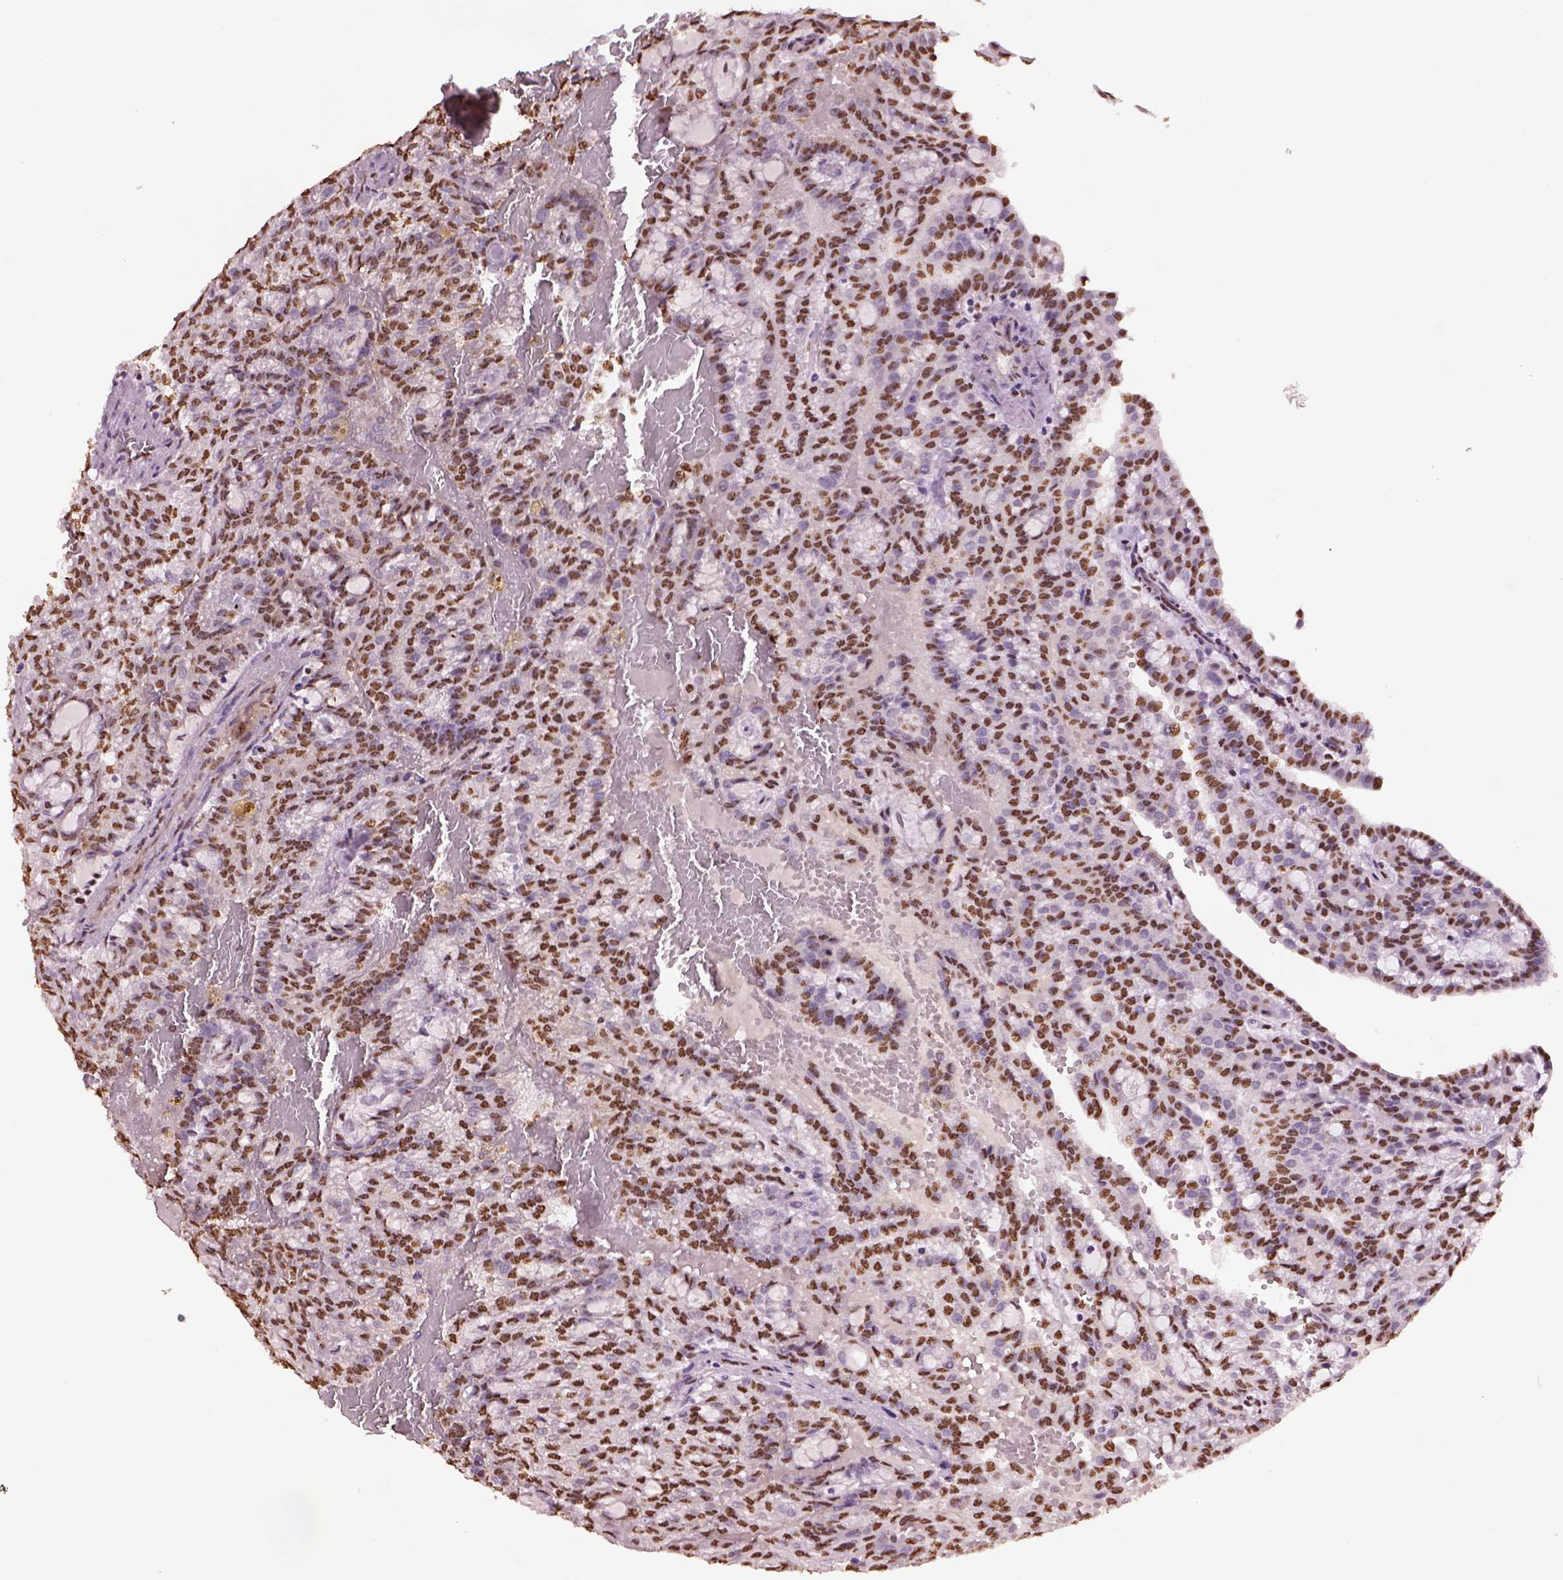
{"staining": {"intensity": "strong", "quantity": "25%-75%", "location": "nuclear"}, "tissue": "renal cancer", "cell_type": "Tumor cells", "image_type": "cancer", "snomed": [{"axis": "morphology", "description": "Adenocarcinoma, NOS"}, {"axis": "topography", "description": "Kidney"}], "caption": "Immunohistochemistry staining of renal adenocarcinoma, which displays high levels of strong nuclear positivity in about 25%-75% of tumor cells indicating strong nuclear protein staining. The staining was performed using DAB (3,3'-diaminobenzidine) (brown) for protein detection and nuclei were counterstained in hematoxylin (blue).", "gene": "DDX3X", "patient": {"sex": "male", "age": 63}}